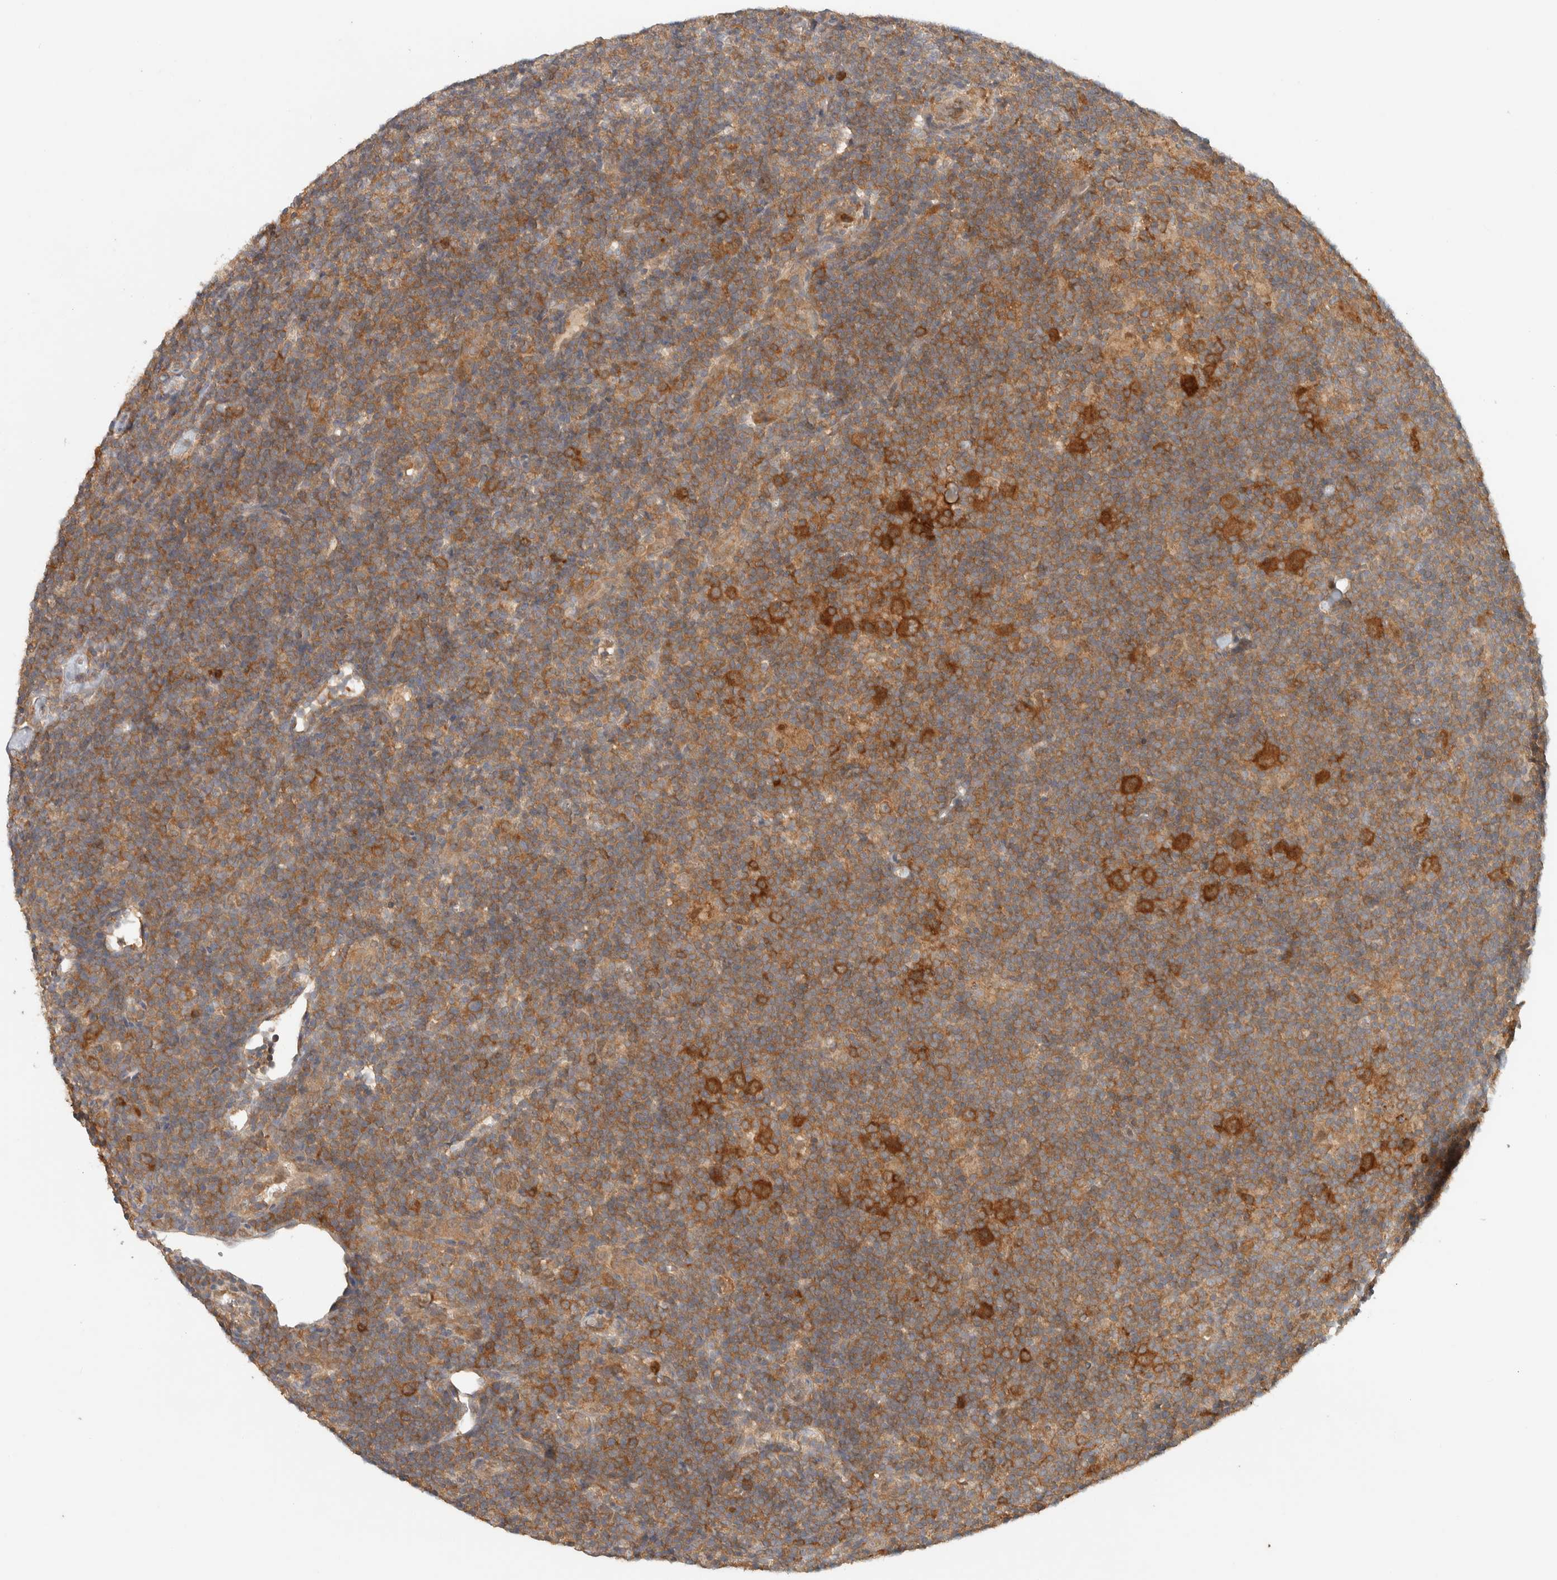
{"staining": {"intensity": "strong", "quantity": ">75%", "location": "cytoplasmic/membranous"}, "tissue": "lymphoma", "cell_type": "Tumor cells", "image_type": "cancer", "snomed": [{"axis": "morphology", "description": "Hodgkin's disease, NOS"}, {"axis": "topography", "description": "Lymph node"}], "caption": "Lymphoma stained with a protein marker displays strong staining in tumor cells.", "gene": "ADSS2", "patient": {"sex": "female", "age": 57}}